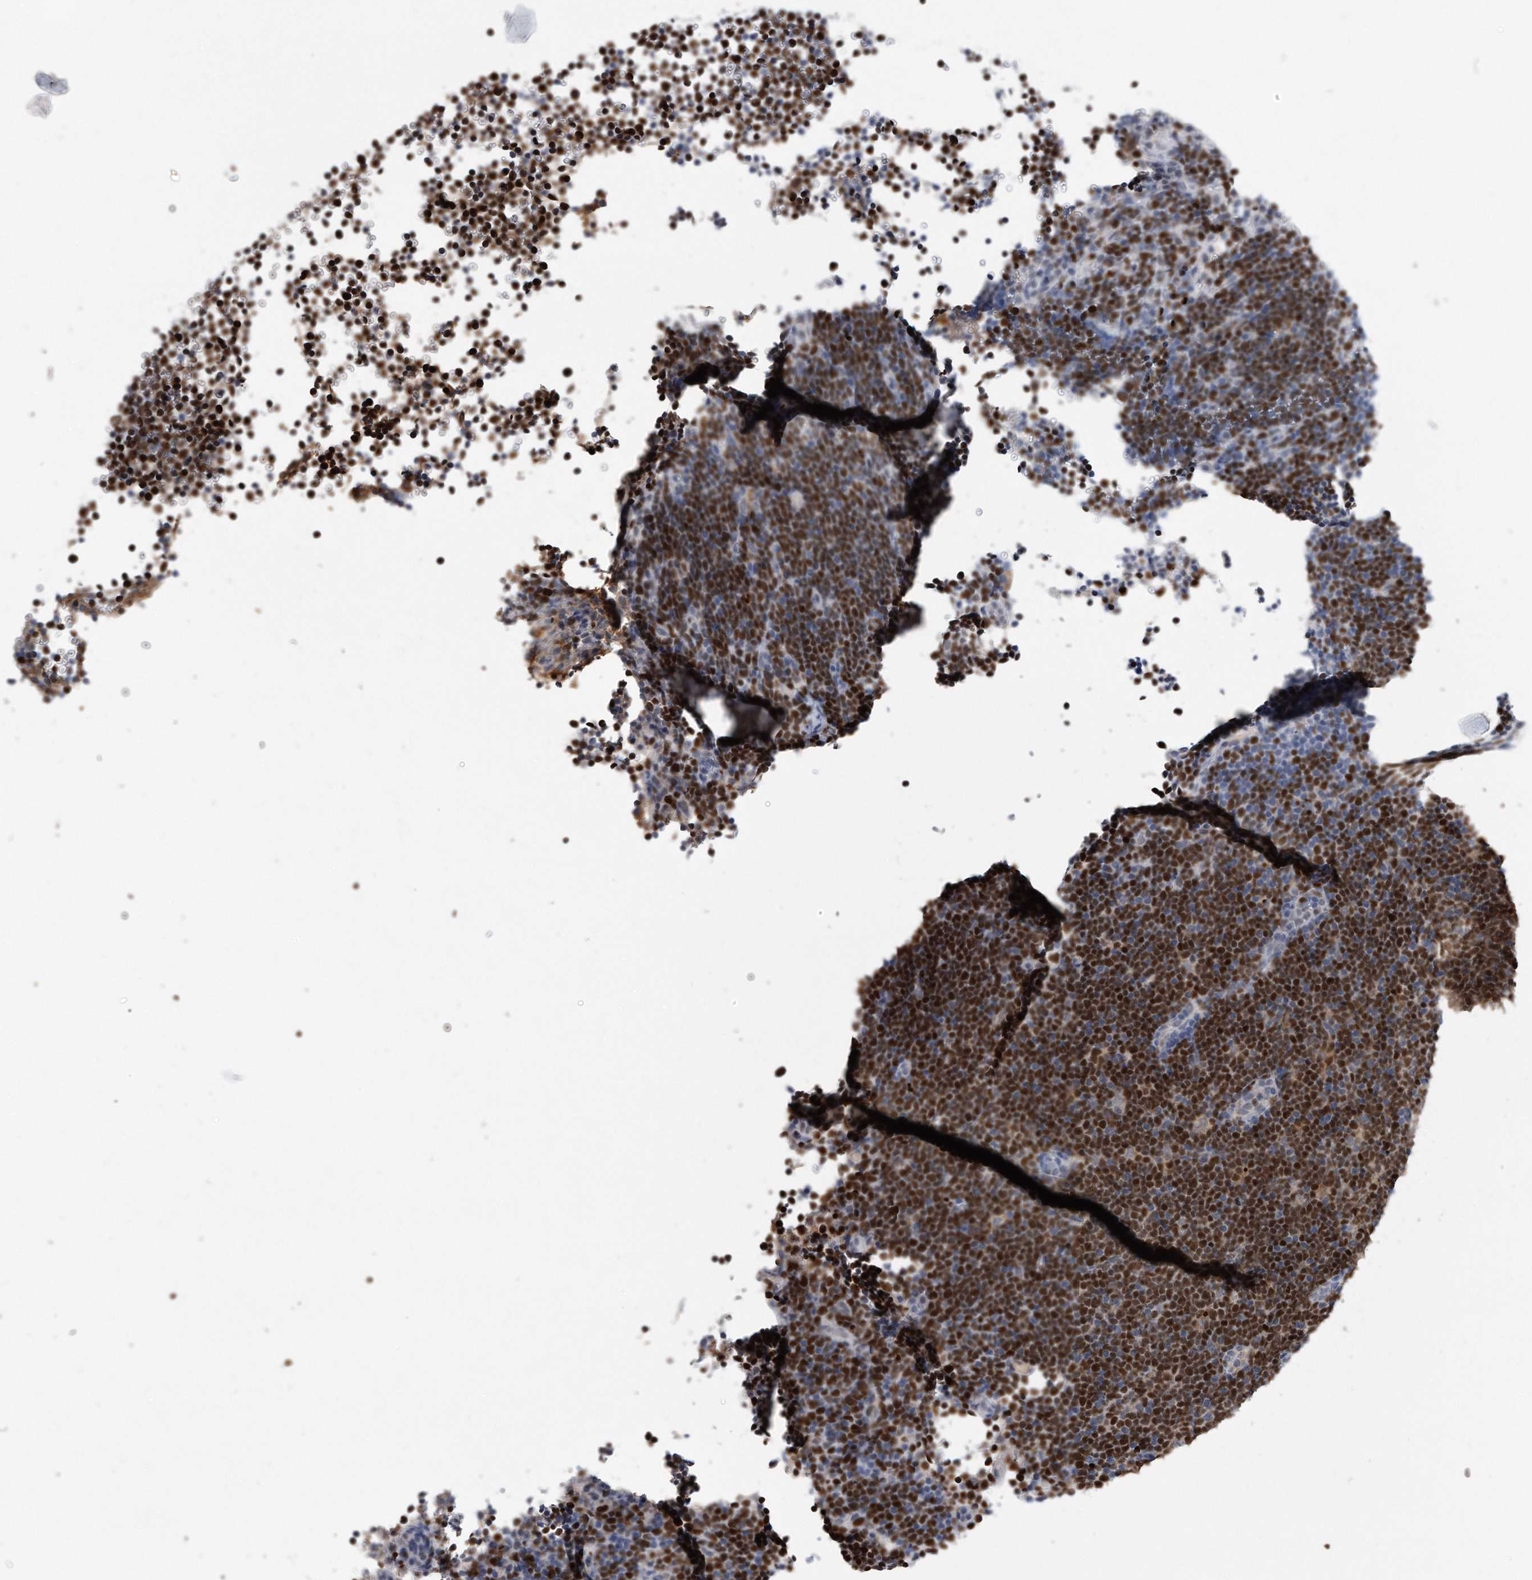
{"staining": {"intensity": "strong", "quantity": ">75%", "location": "nuclear"}, "tissue": "lymphoma", "cell_type": "Tumor cells", "image_type": "cancer", "snomed": [{"axis": "morphology", "description": "Malignant lymphoma, non-Hodgkin's type, High grade"}, {"axis": "topography", "description": "Lymph node"}], "caption": "Strong nuclear staining is seen in about >75% of tumor cells in lymphoma.", "gene": "PCNA", "patient": {"sex": "male", "age": 13}}